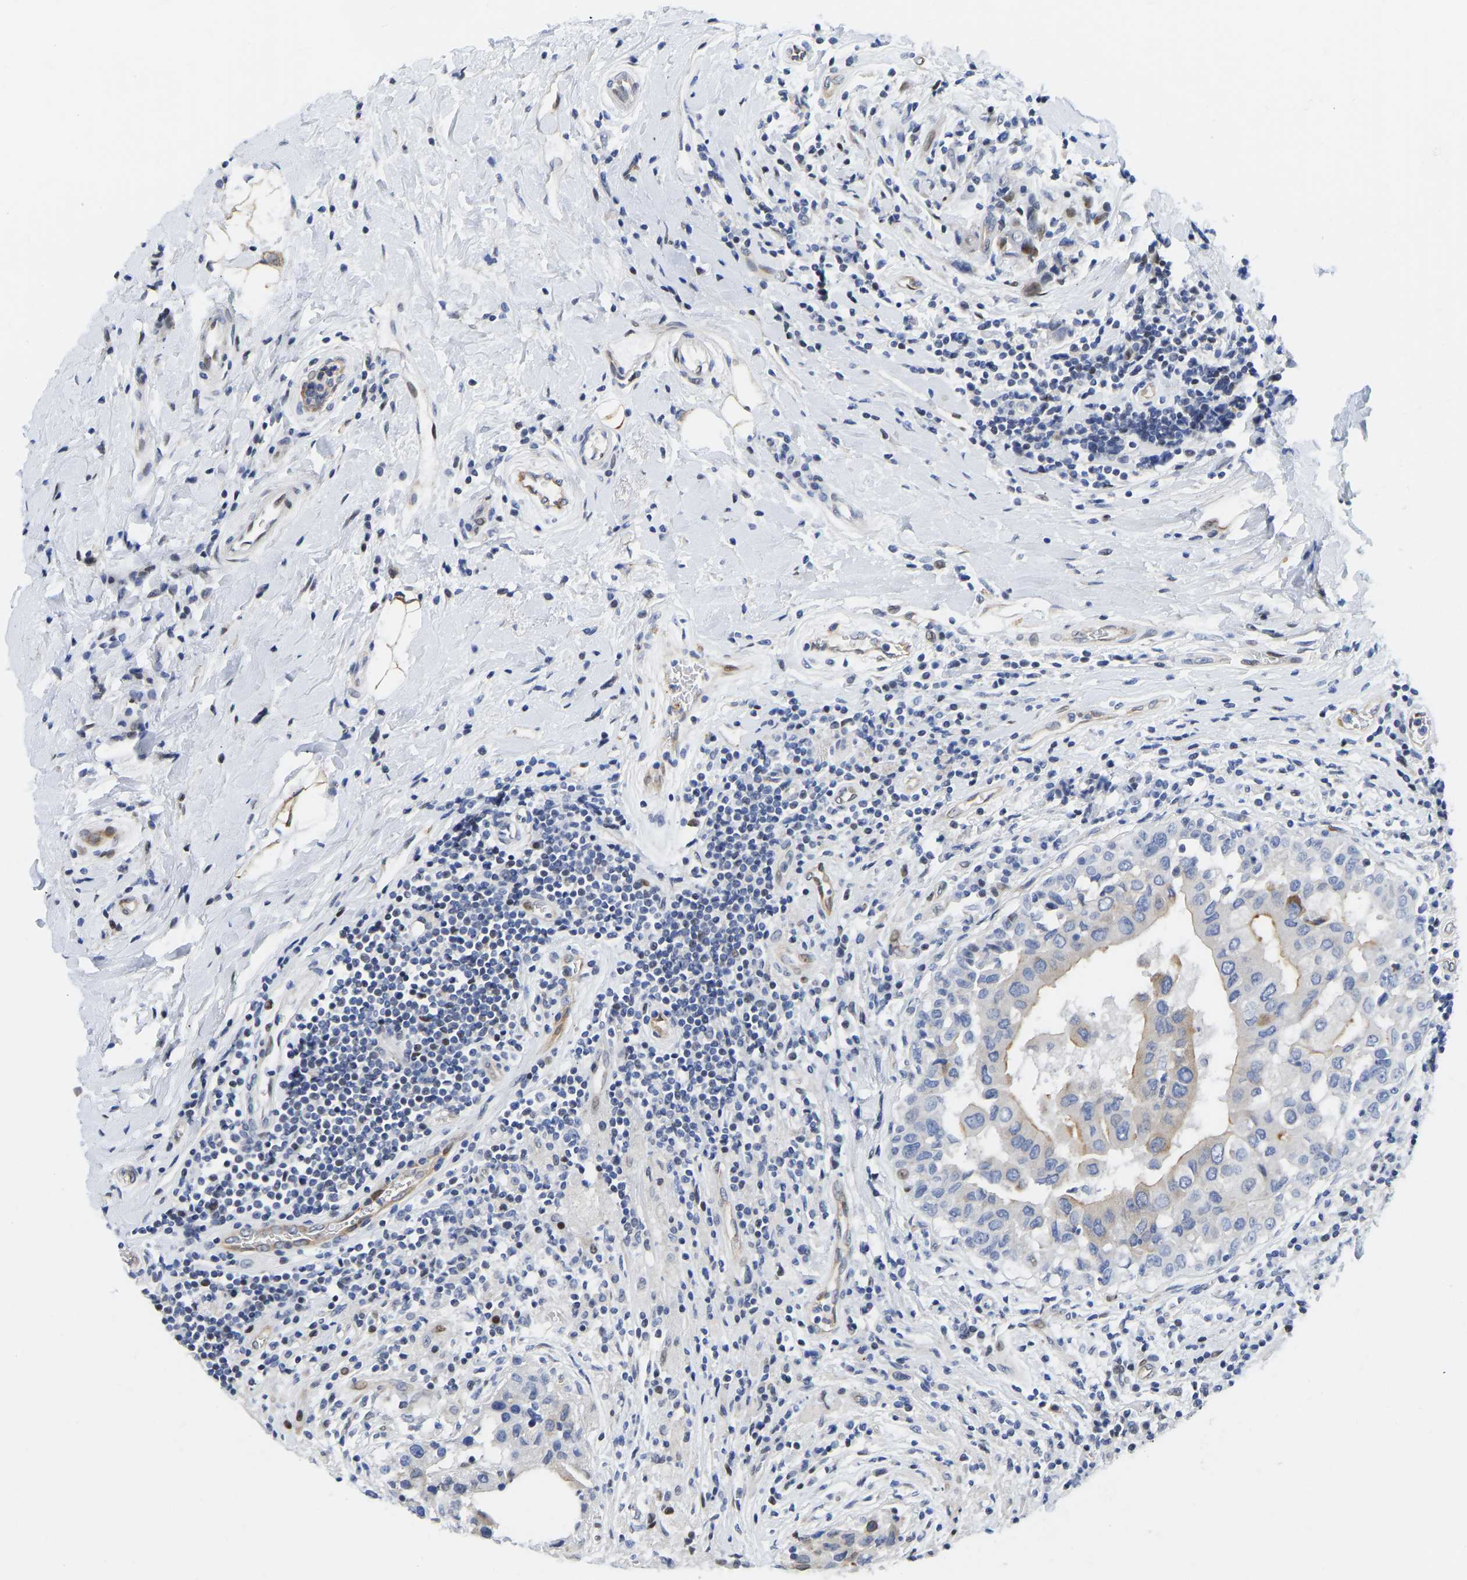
{"staining": {"intensity": "weak", "quantity": "<25%", "location": "cytoplasmic/membranous"}, "tissue": "breast cancer", "cell_type": "Tumor cells", "image_type": "cancer", "snomed": [{"axis": "morphology", "description": "Duct carcinoma"}, {"axis": "topography", "description": "Breast"}], "caption": "Protein analysis of breast cancer shows no significant expression in tumor cells.", "gene": "HDAC5", "patient": {"sex": "female", "age": 27}}